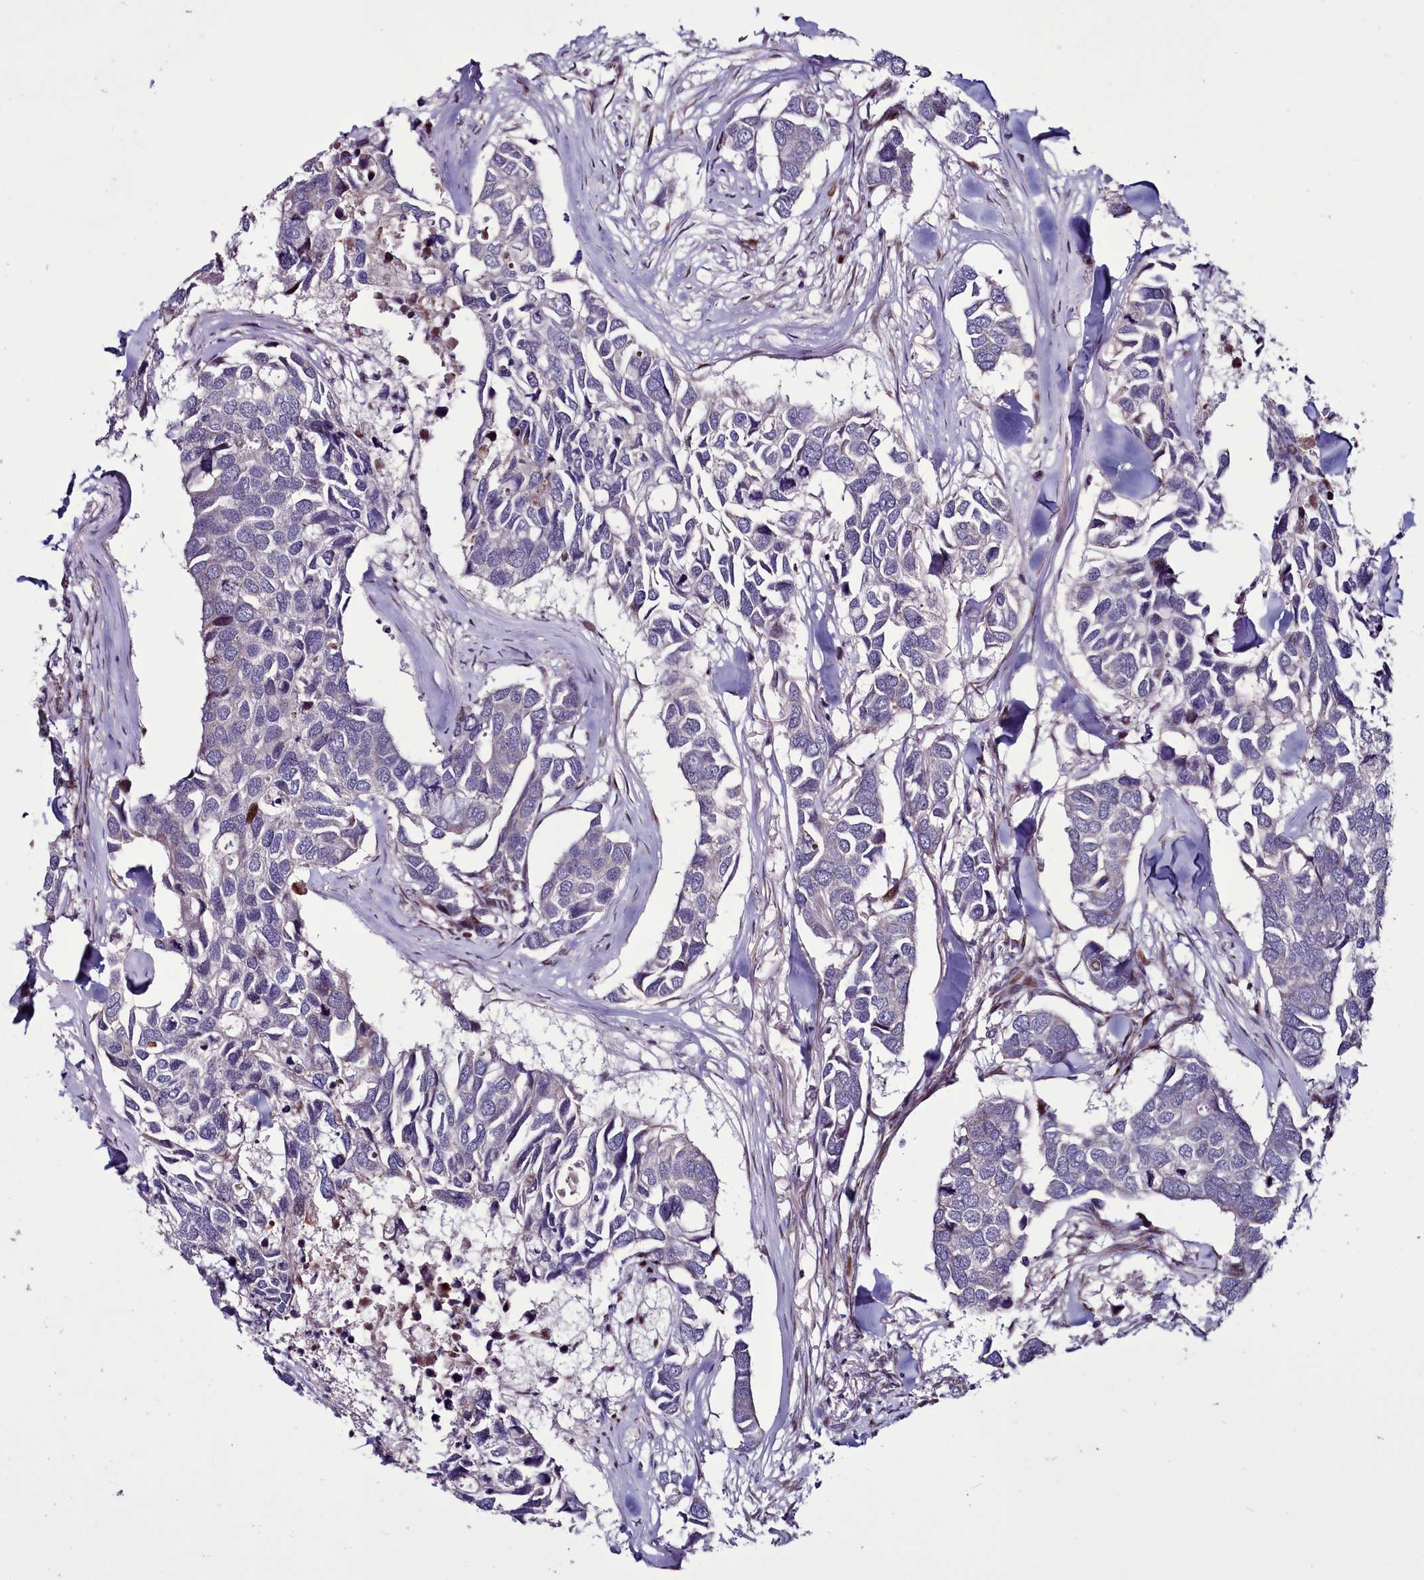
{"staining": {"intensity": "moderate", "quantity": "<25%", "location": "nuclear"}, "tissue": "breast cancer", "cell_type": "Tumor cells", "image_type": "cancer", "snomed": [{"axis": "morphology", "description": "Duct carcinoma"}, {"axis": "topography", "description": "Breast"}], "caption": "IHC image of neoplastic tissue: human breast cancer stained using immunohistochemistry (IHC) reveals low levels of moderate protein expression localized specifically in the nuclear of tumor cells, appearing as a nuclear brown color.", "gene": "WBP11", "patient": {"sex": "female", "age": 83}}